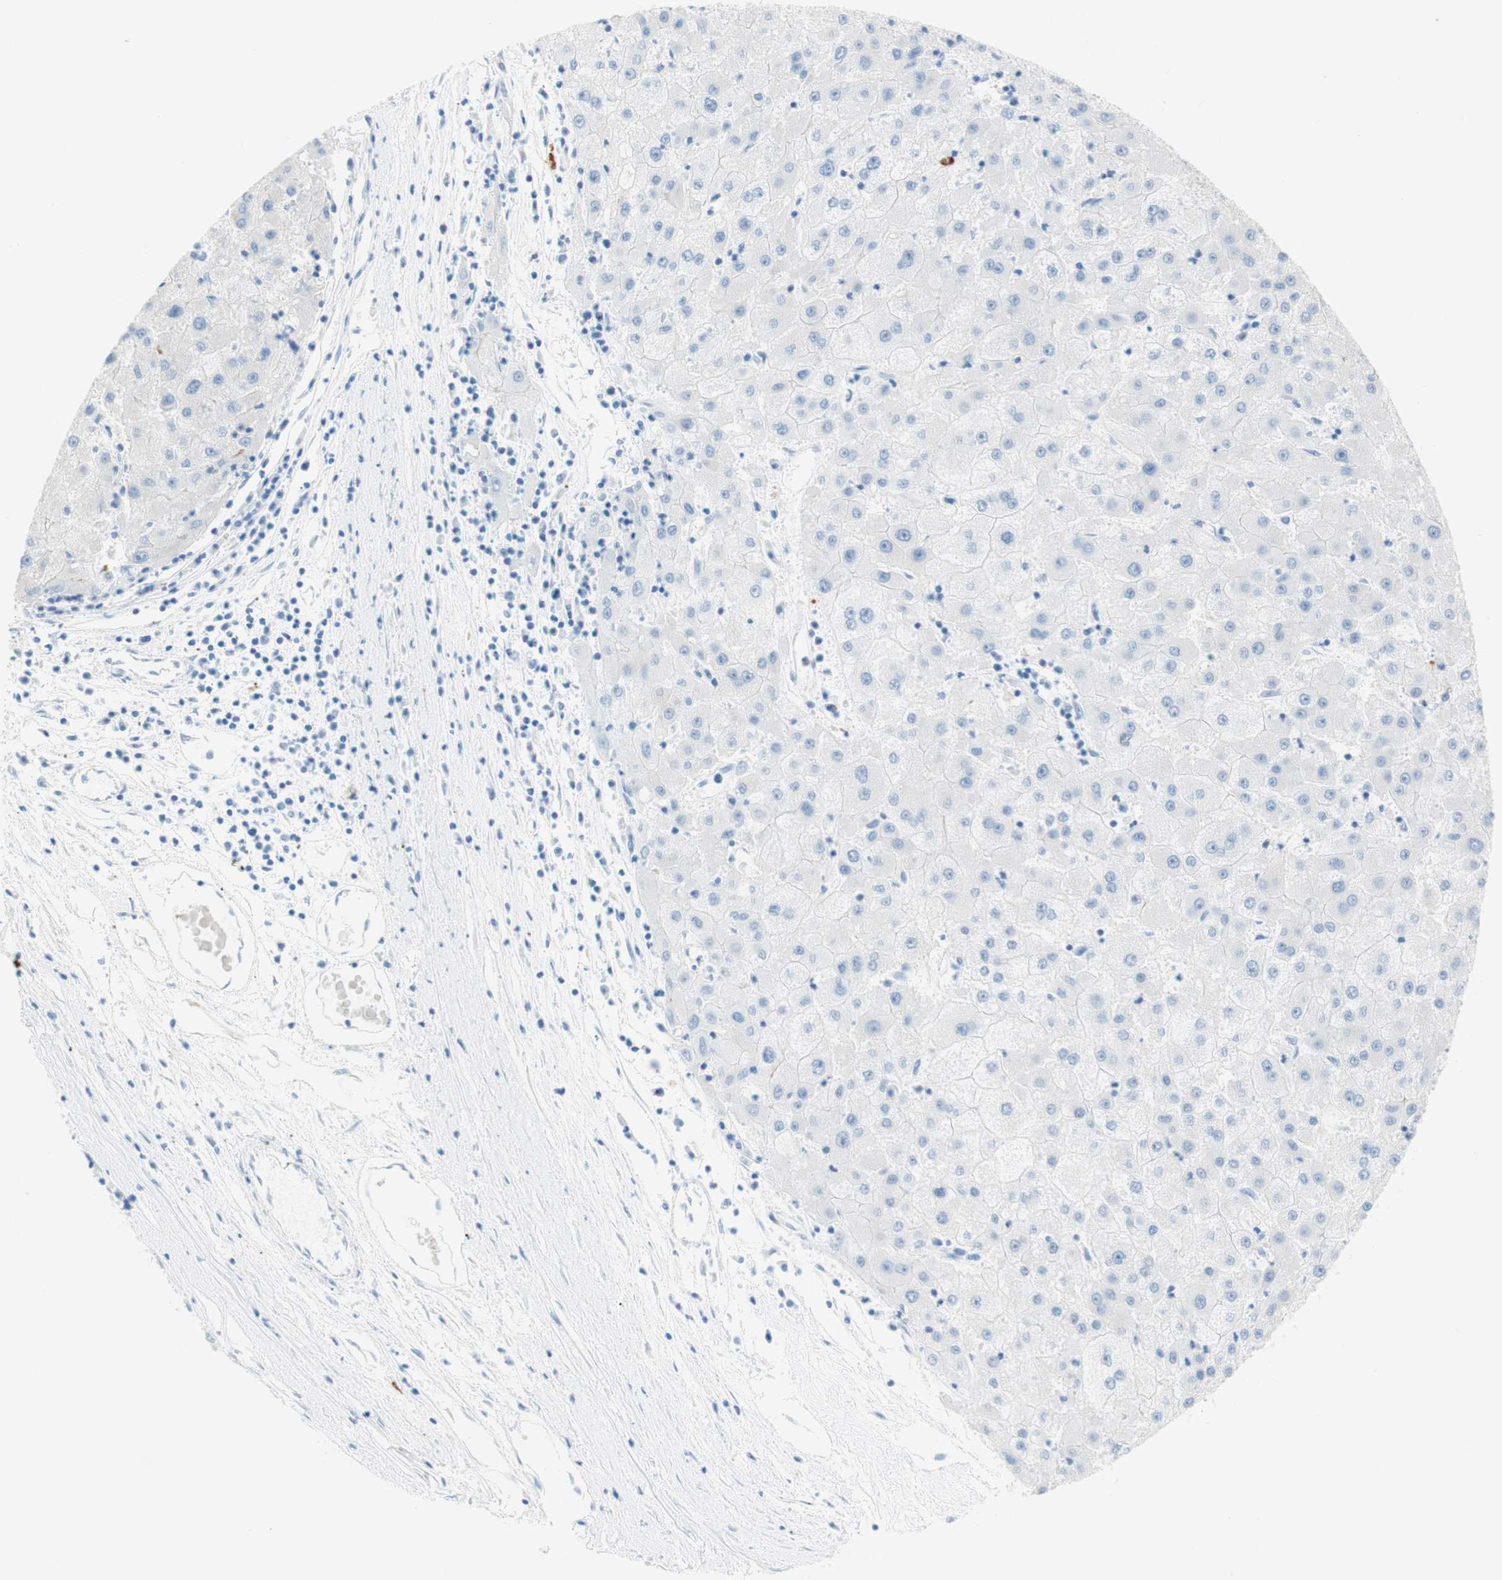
{"staining": {"intensity": "negative", "quantity": "none", "location": "none"}, "tissue": "liver cancer", "cell_type": "Tumor cells", "image_type": "cancer", "snomed": [{"axis": "morphology", "description": "Carcinoma, Hepatocellular, NOS"}, {"axis": "topography", "description": "Liver"}], "caption": "Tumor cells are negative for brown protein staining in liver cancer (hepatocellular carcinoma).", "gene": "CEACAM1", "patient": {"sex": "male", "age": 72}}